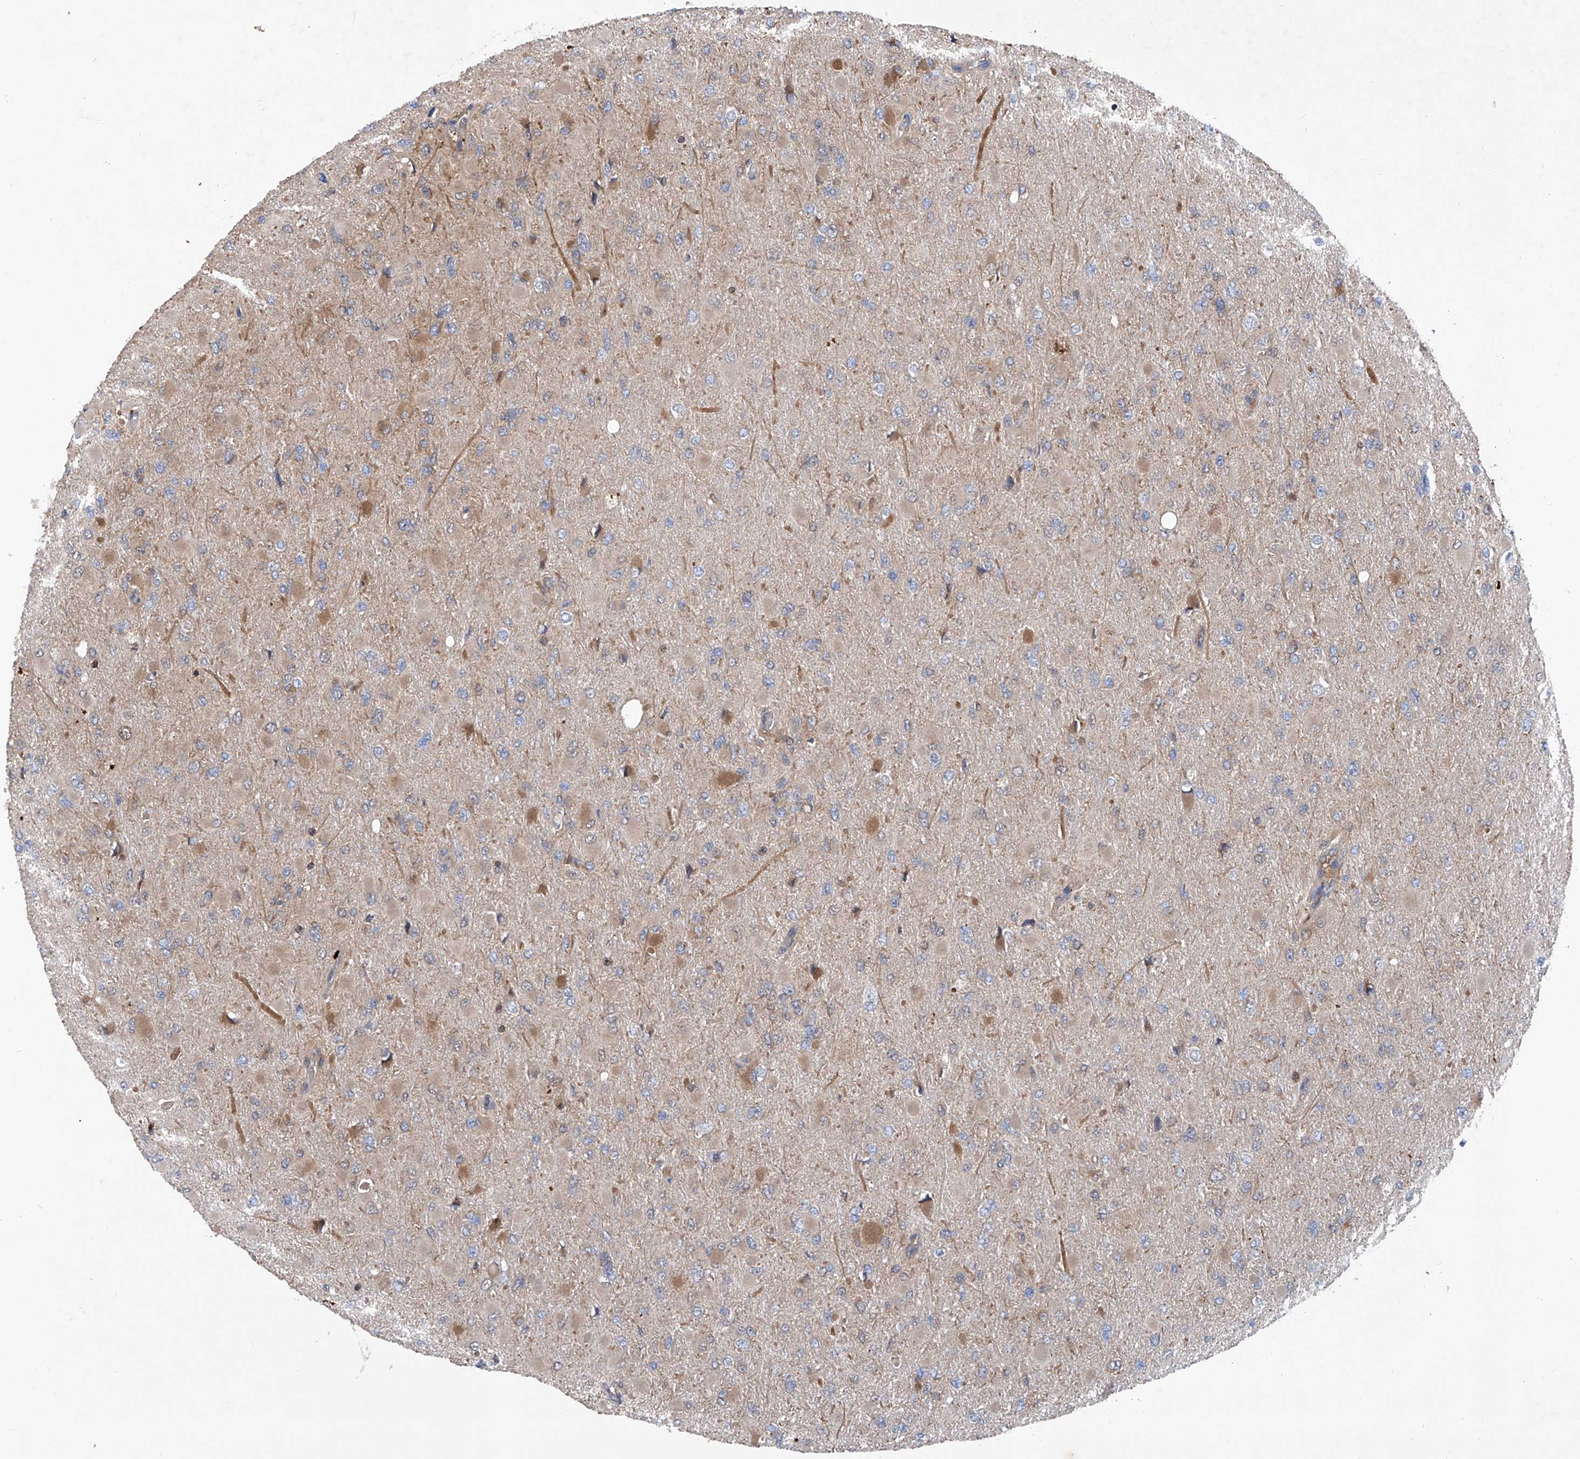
{"staining": {"intensity": "negative", "quantity": "none", "location": "none"}, "tissue": "glioma", "cell_type": "Tumor cells", "image_type": "cancer", "snomed": [{"axis": "morphology", "description": "Glioma, malignant, High grade"}, {"axis": "topography", "description": "Cerebral cortex"}], "caption": "The photomicrograph demonstrates no significant positivity in tumor cells of malignant high-grade glioma. (DAB immunohistochemistry (IHC) visualized using brightfield microscopy, high magnification).", "gene": "ASCC3", "patient": {"sex": "female", "age": 36}}